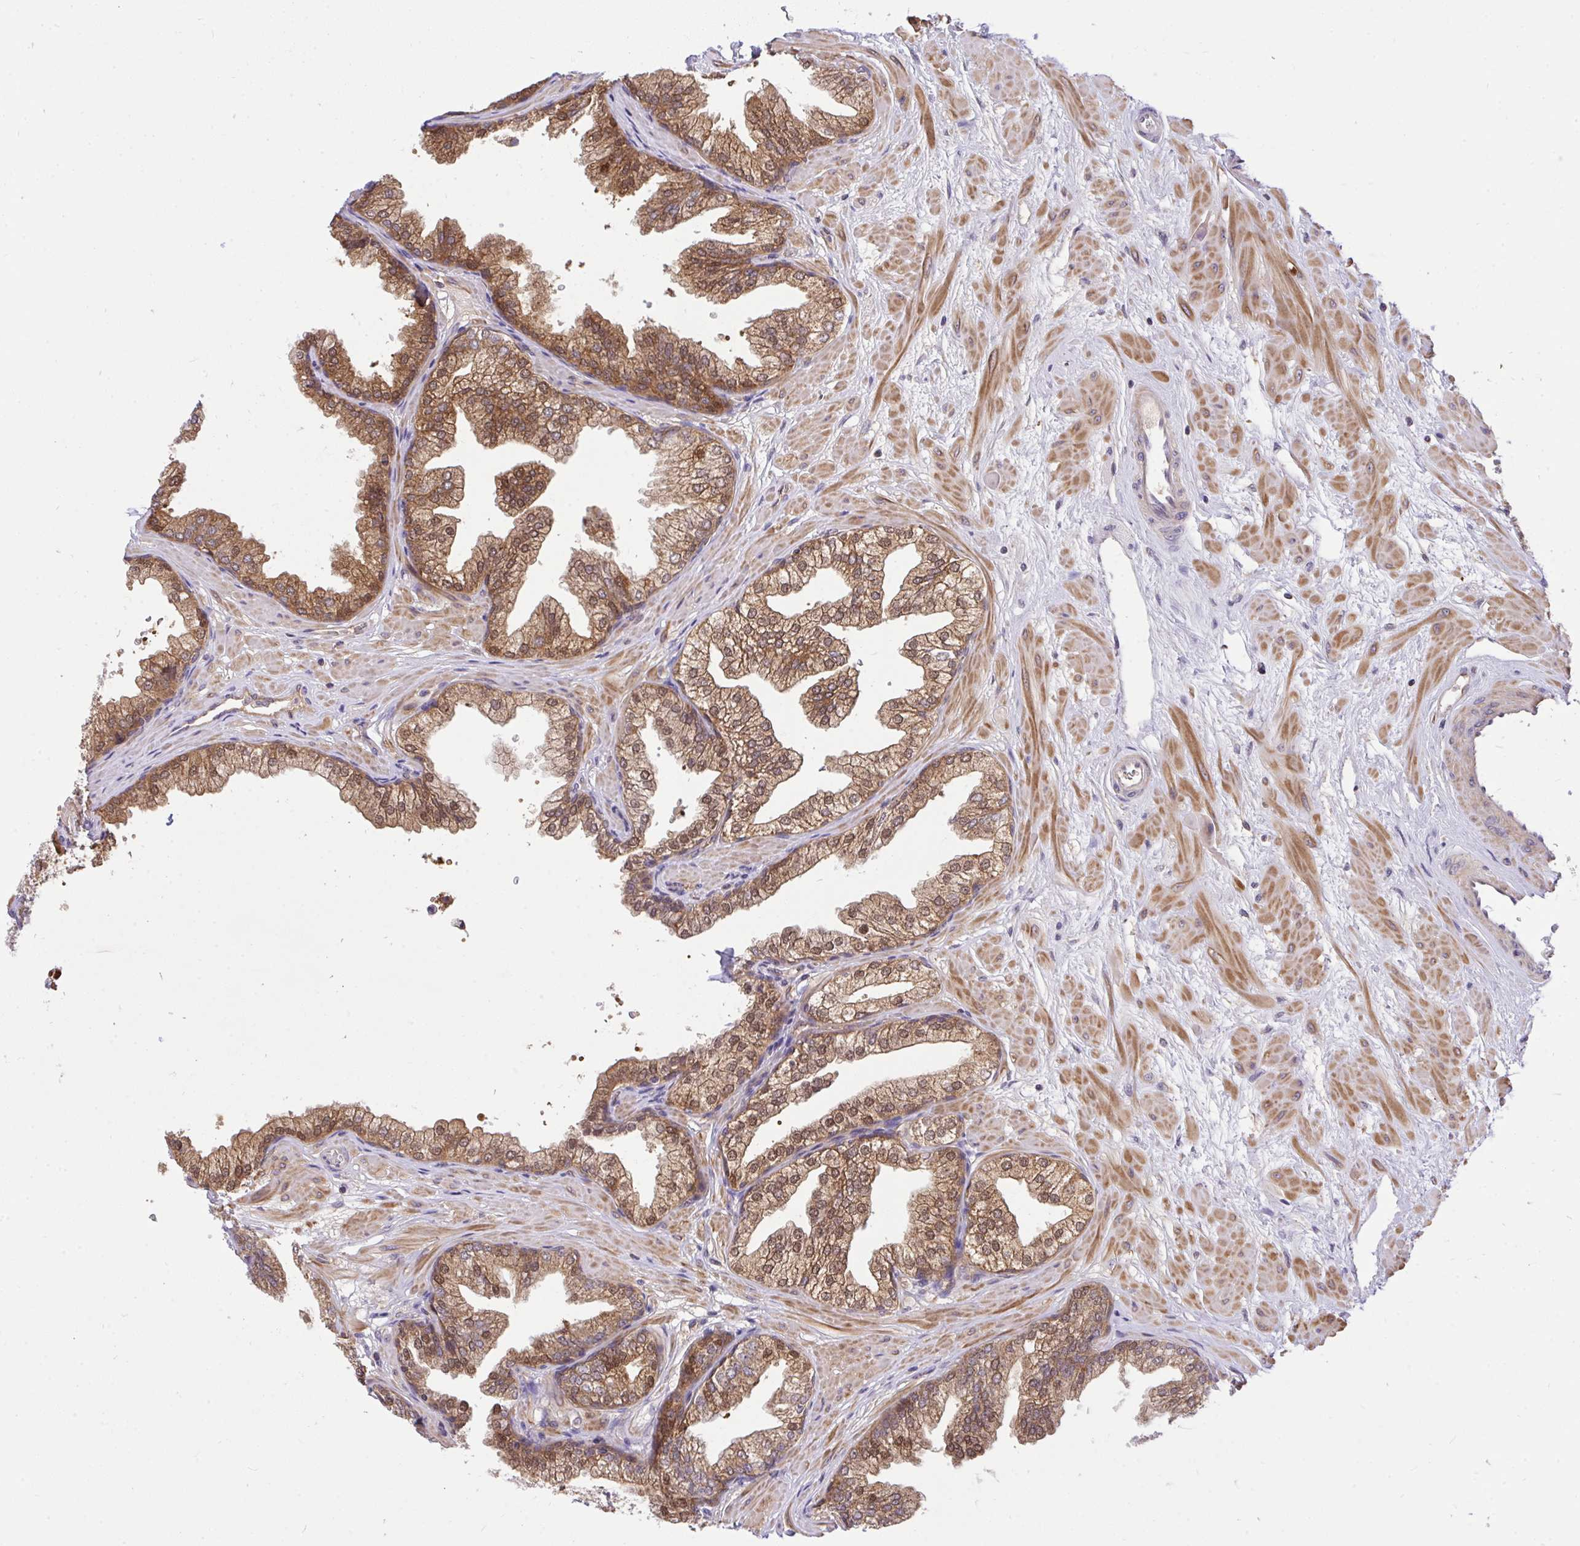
{"staining": {"intensity": "moderate", "quantity": "25%-75%", "location": "cytoplasmic/membranous,nuclear"}, "tissue": "prostate", "cell_type": "Glandular cells", "image_type": "normal", "snomed": [{"axis": "morphology", "description": "Normal tissue, NOS"}, {"axis": "topography", "description": "Prostate"}], "caption": "Protein staining of normal prostate exhibits moderate cytoplasmic/membranous,nuclear staining in approximately 25%-75% of glandular cells. Nuclei are stained in blue.", "gene": "C19orf54", "patient": {"sex": "male", "age": 37}}